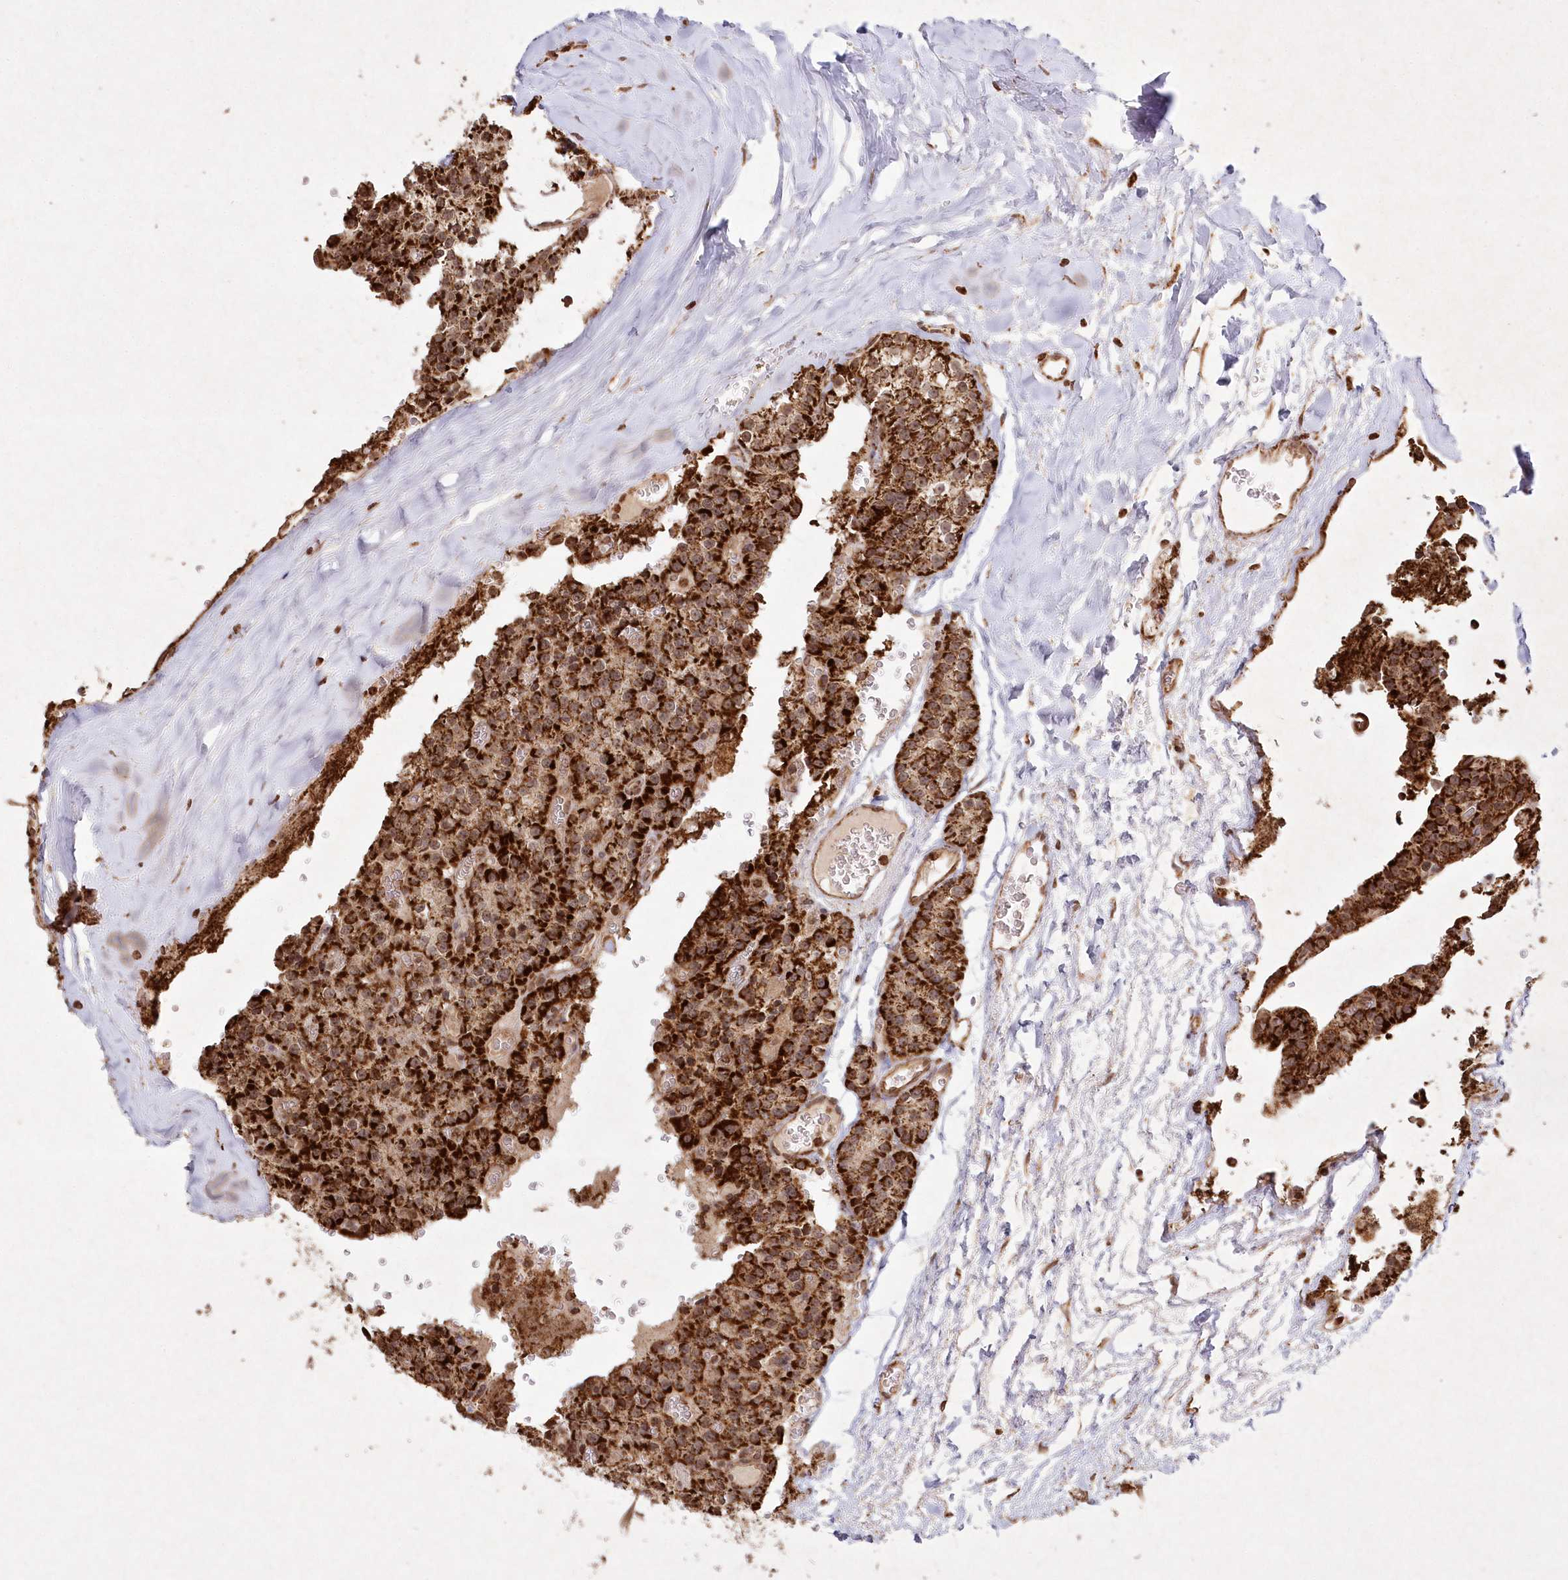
{"staining": {"intensity": "strong", "quantity": ">75%", "location": "cytoplasmic/membranous"}, "tissue": "parathyroid gland", "cell_type": "Glandular cells", "image_type": "normal", "snomed": [{"axis": "morphology", "description": "Normal tissue, NOS"}, {"axis": "topography", "description": "Parathyroid gland"}], "caption": "Immunohistochemistry (IHC) (DAB (3,3'-diaminobenzidine)) staining of normal parathyroid gland exhibits strong cytoplasmic/membranous protein staining in about >75% of glandular cells. Using DAB (brown) and hematoxylin (blue) stains, captured at high magnification using brightfield microscopy.", "gene": "LRPPRC", "patient": {"sex": "female", "age": 64}}